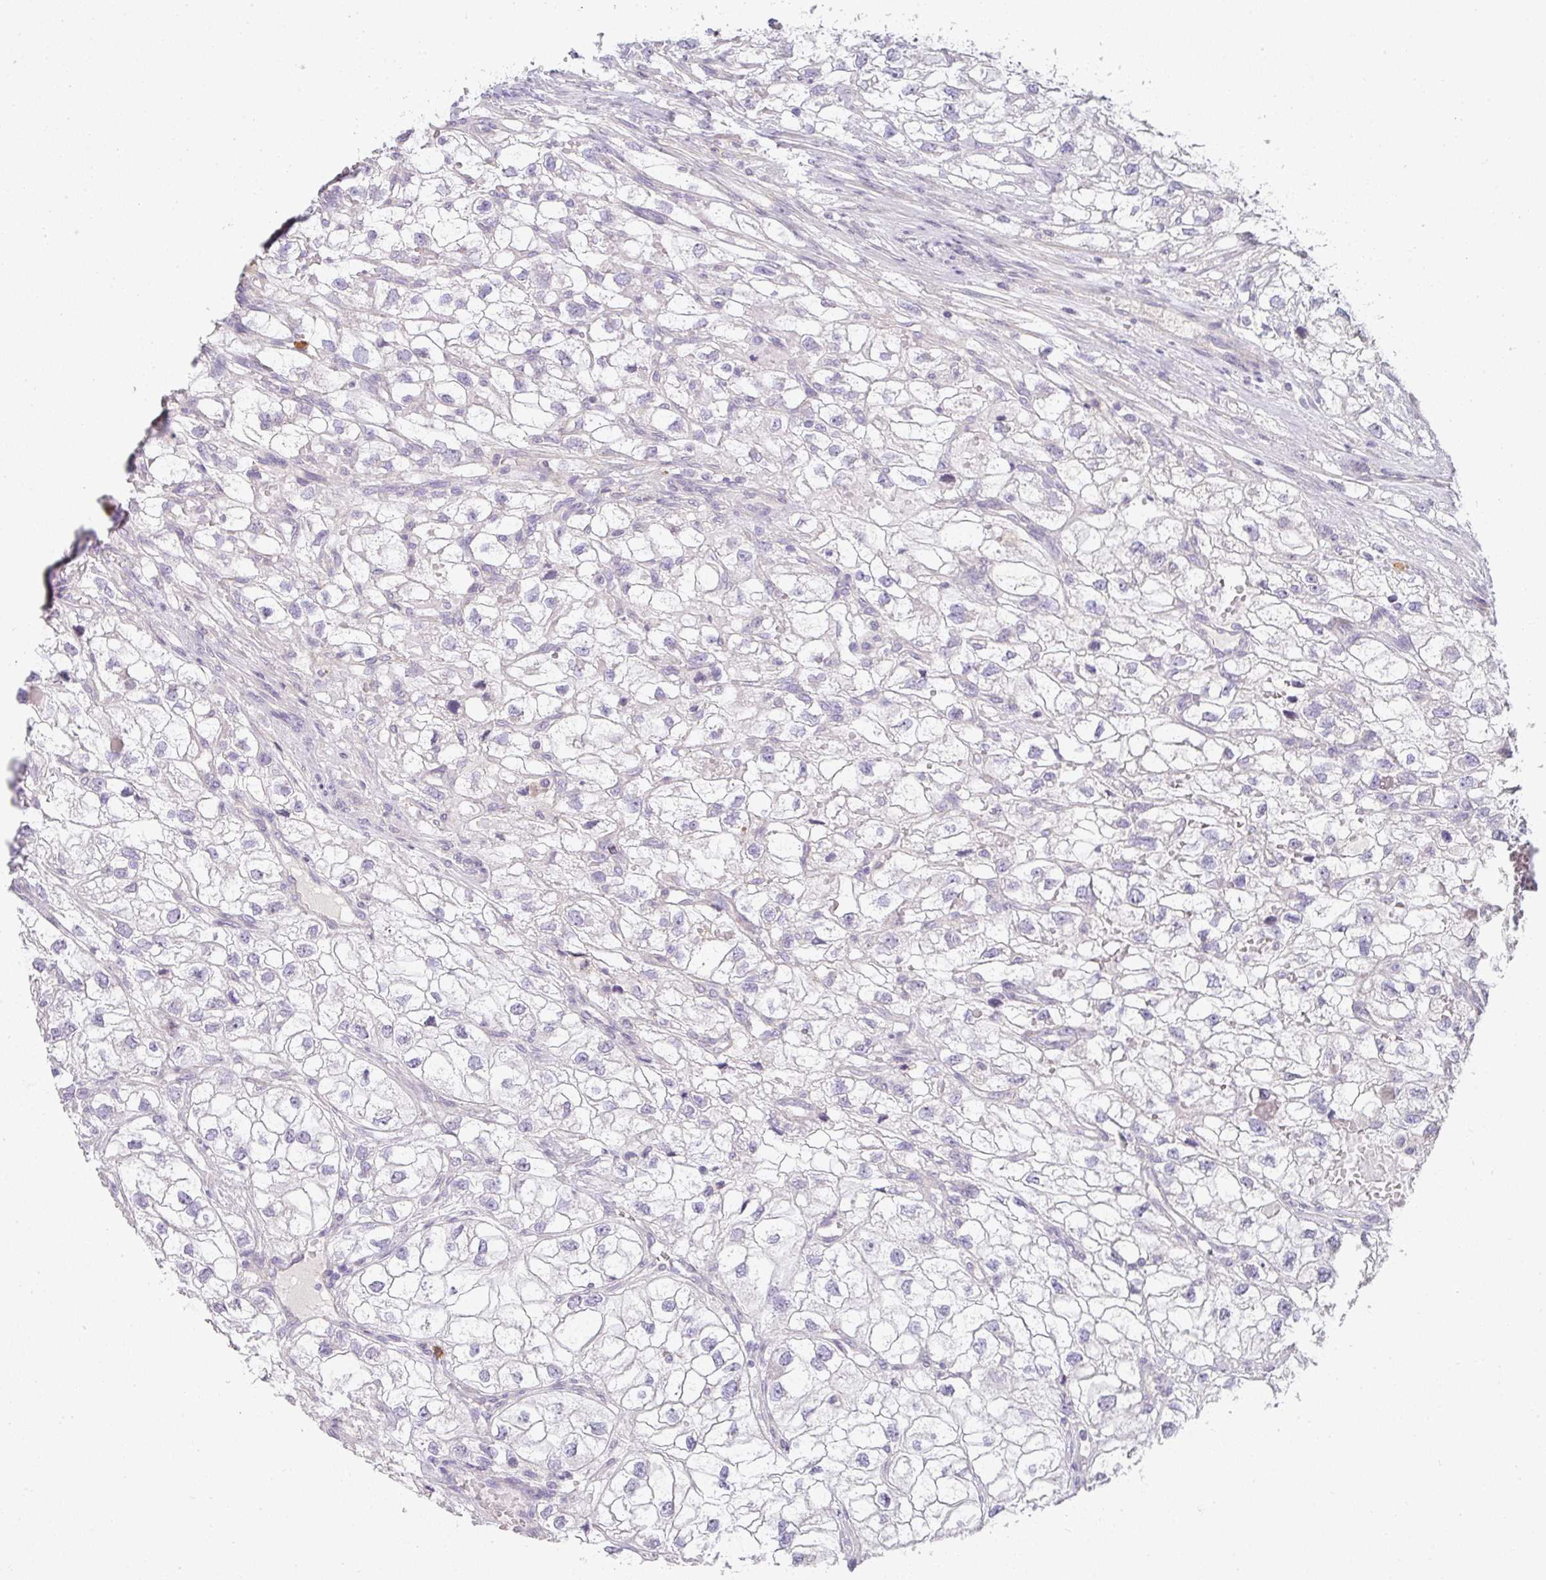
{"staining": {"intensity": "negative", "quantity": "none", "location": "none"}, "tissue": "renal cancer", "cell_type": "Tumor cells", "image_type": "cancer", "snomed": [{"axis": "morphology", "description": "Adenocarcinoma, NOS"}, {"axis": "topography", "description": "Kidney"}], "caption": "Tumor cells show no significant protein staining in renal cancer (adenocarcinoma).", "gene": "HHEX", "patient": {"sex": "male", "age": 59}}